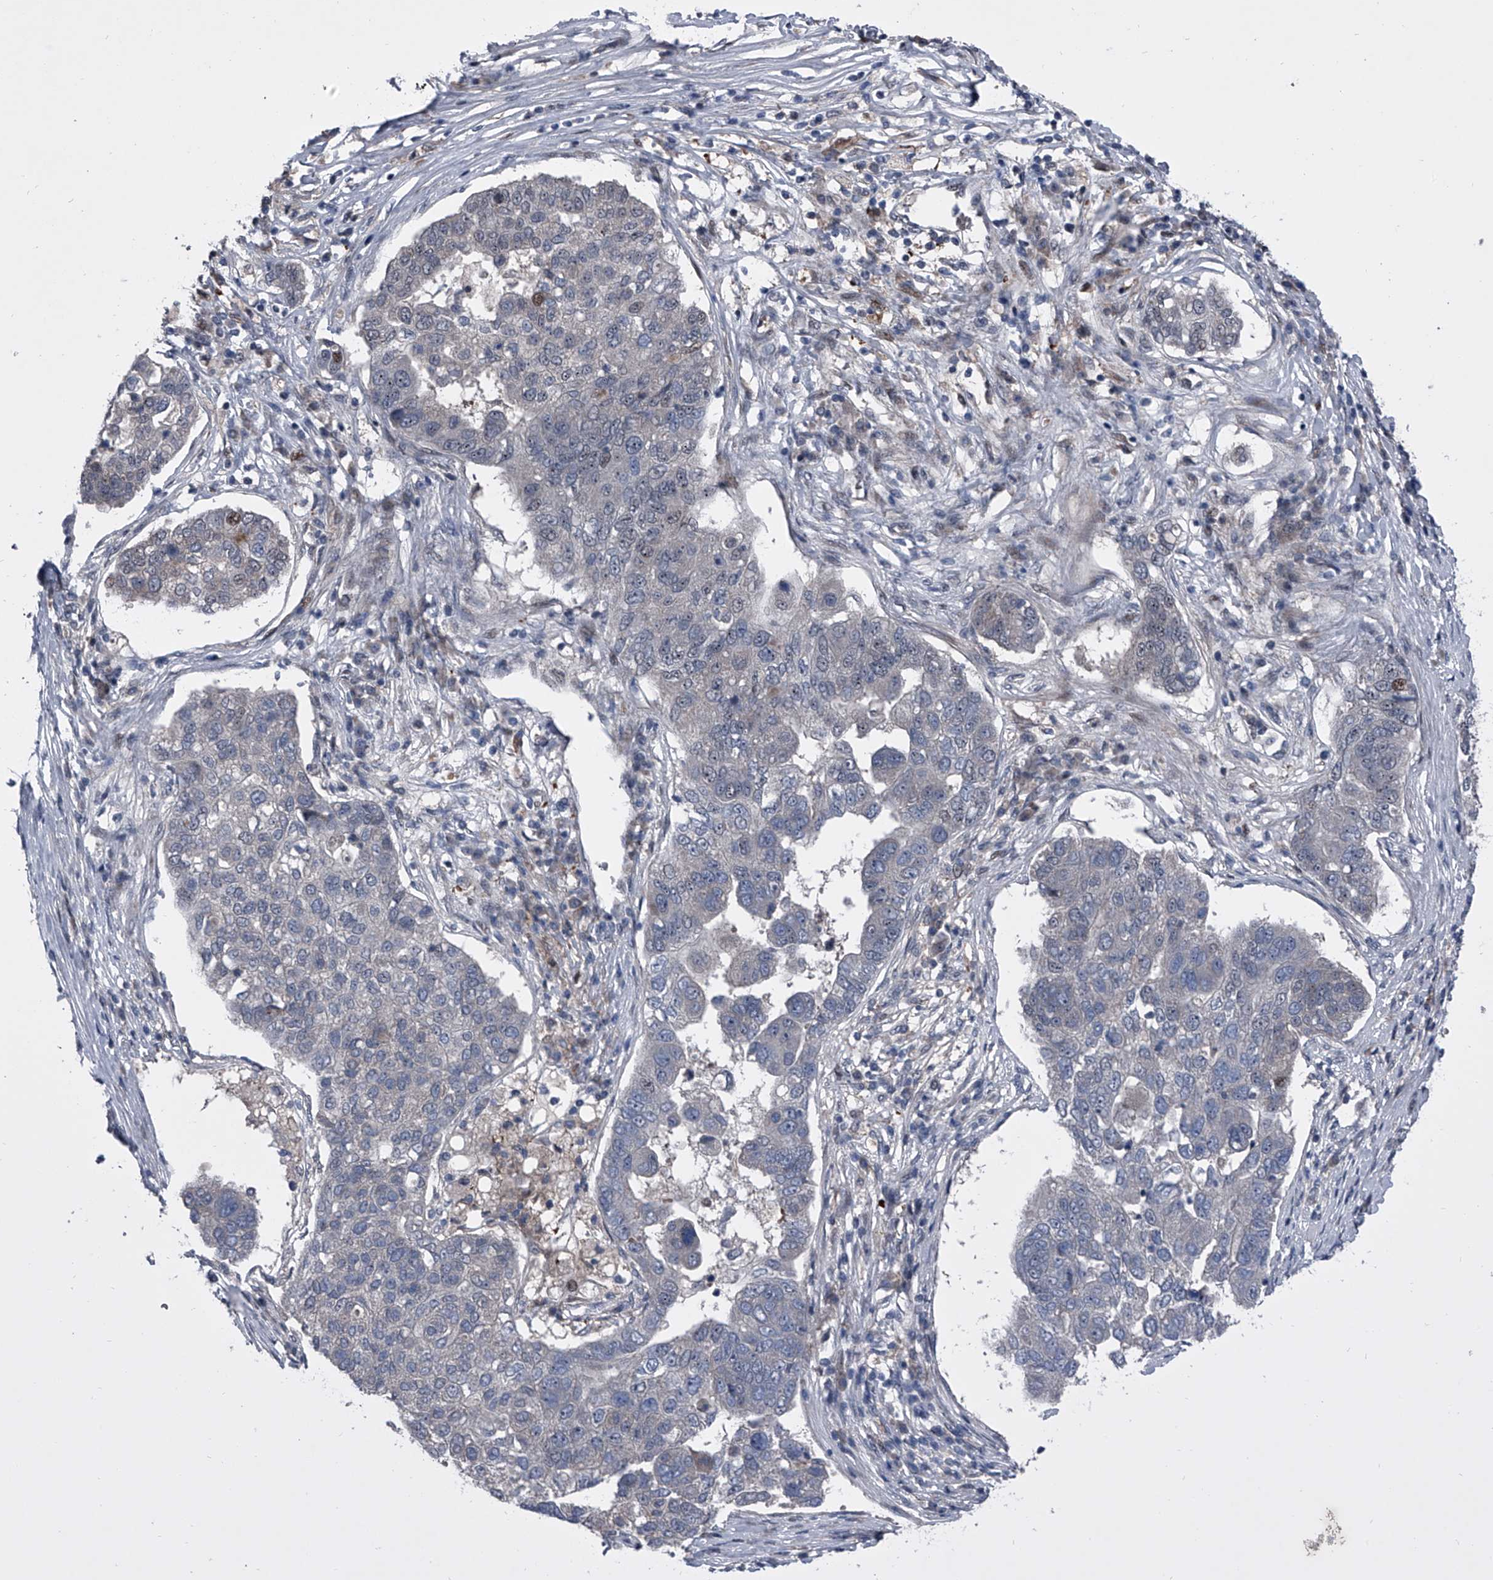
{"staining": {"intensity": "negative", "quantity": "none", "location": "none"}, "tissue": "pancreatic cancer", "cell_type": "Tumor cells", "image_type": "cancer", "snomed": [{"axis": "morphology", "description": "Adenocarcinoma, NOS"}, {"axis": "topography", "description": "Pancreas"}], "caption": "Protein analysis of pancreatic cancer (adenocarcinoma) shows no significant positivity in tumor cells.", "gene": "ELK4", "patient": {"sex": "female", "age": 61}}